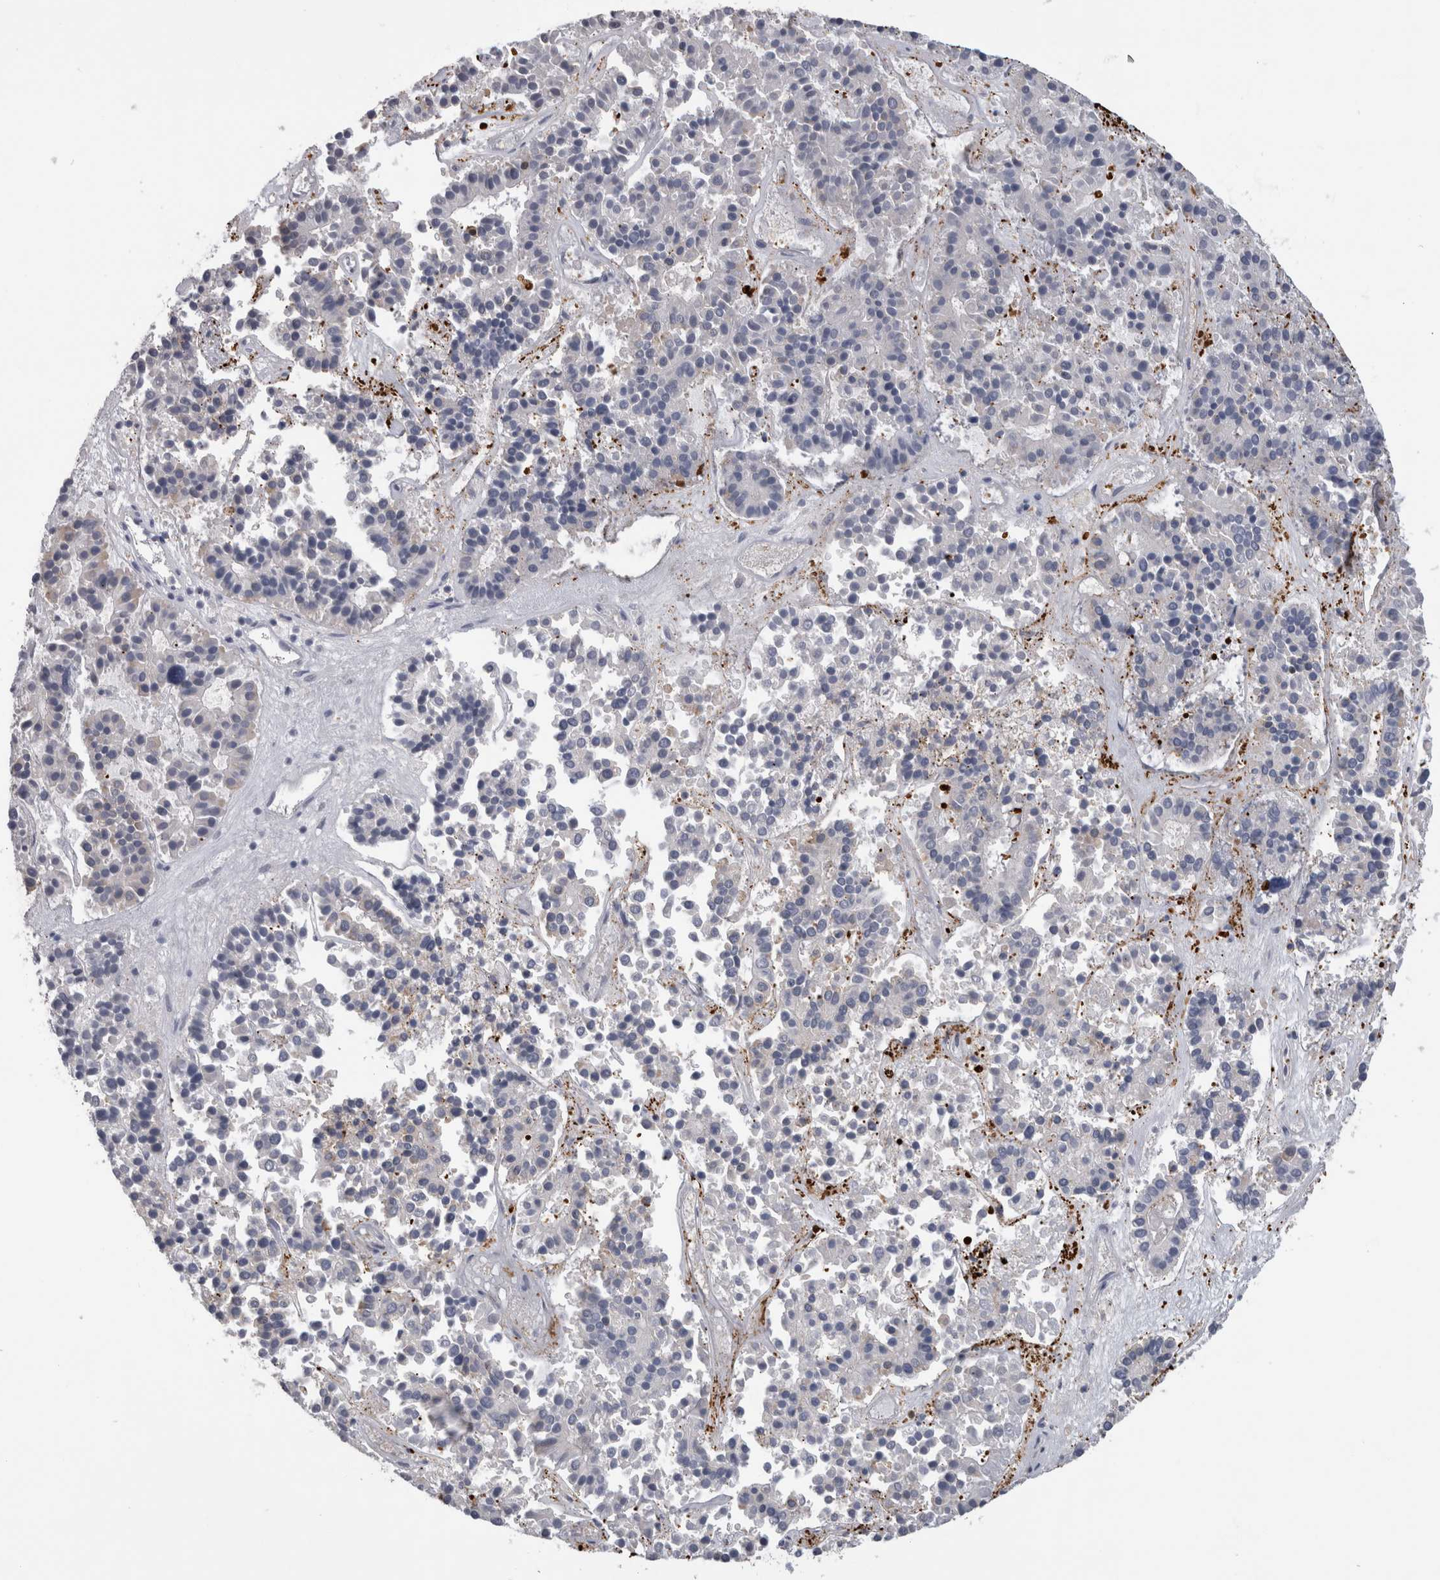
{"staining": {"intensity": "negative", "quantity": "none", "location": "none"}, "tissue": "pancreatic cancer", "cell_type": "Tumor cells", "image_type": "cancer", "snomed": [{"axis": "morphology", "description": "Adenocarcinoma, NOS"}, {"axis": "topography", "description": "Pancreas"}], "caption": "IHC micrograph of pancreatic adenocarcinoma stained for a protein (brown), which reveals no expression in tumor cells.", "gene": "USH1G", "patient": {"sex": "male", "age": 50}}